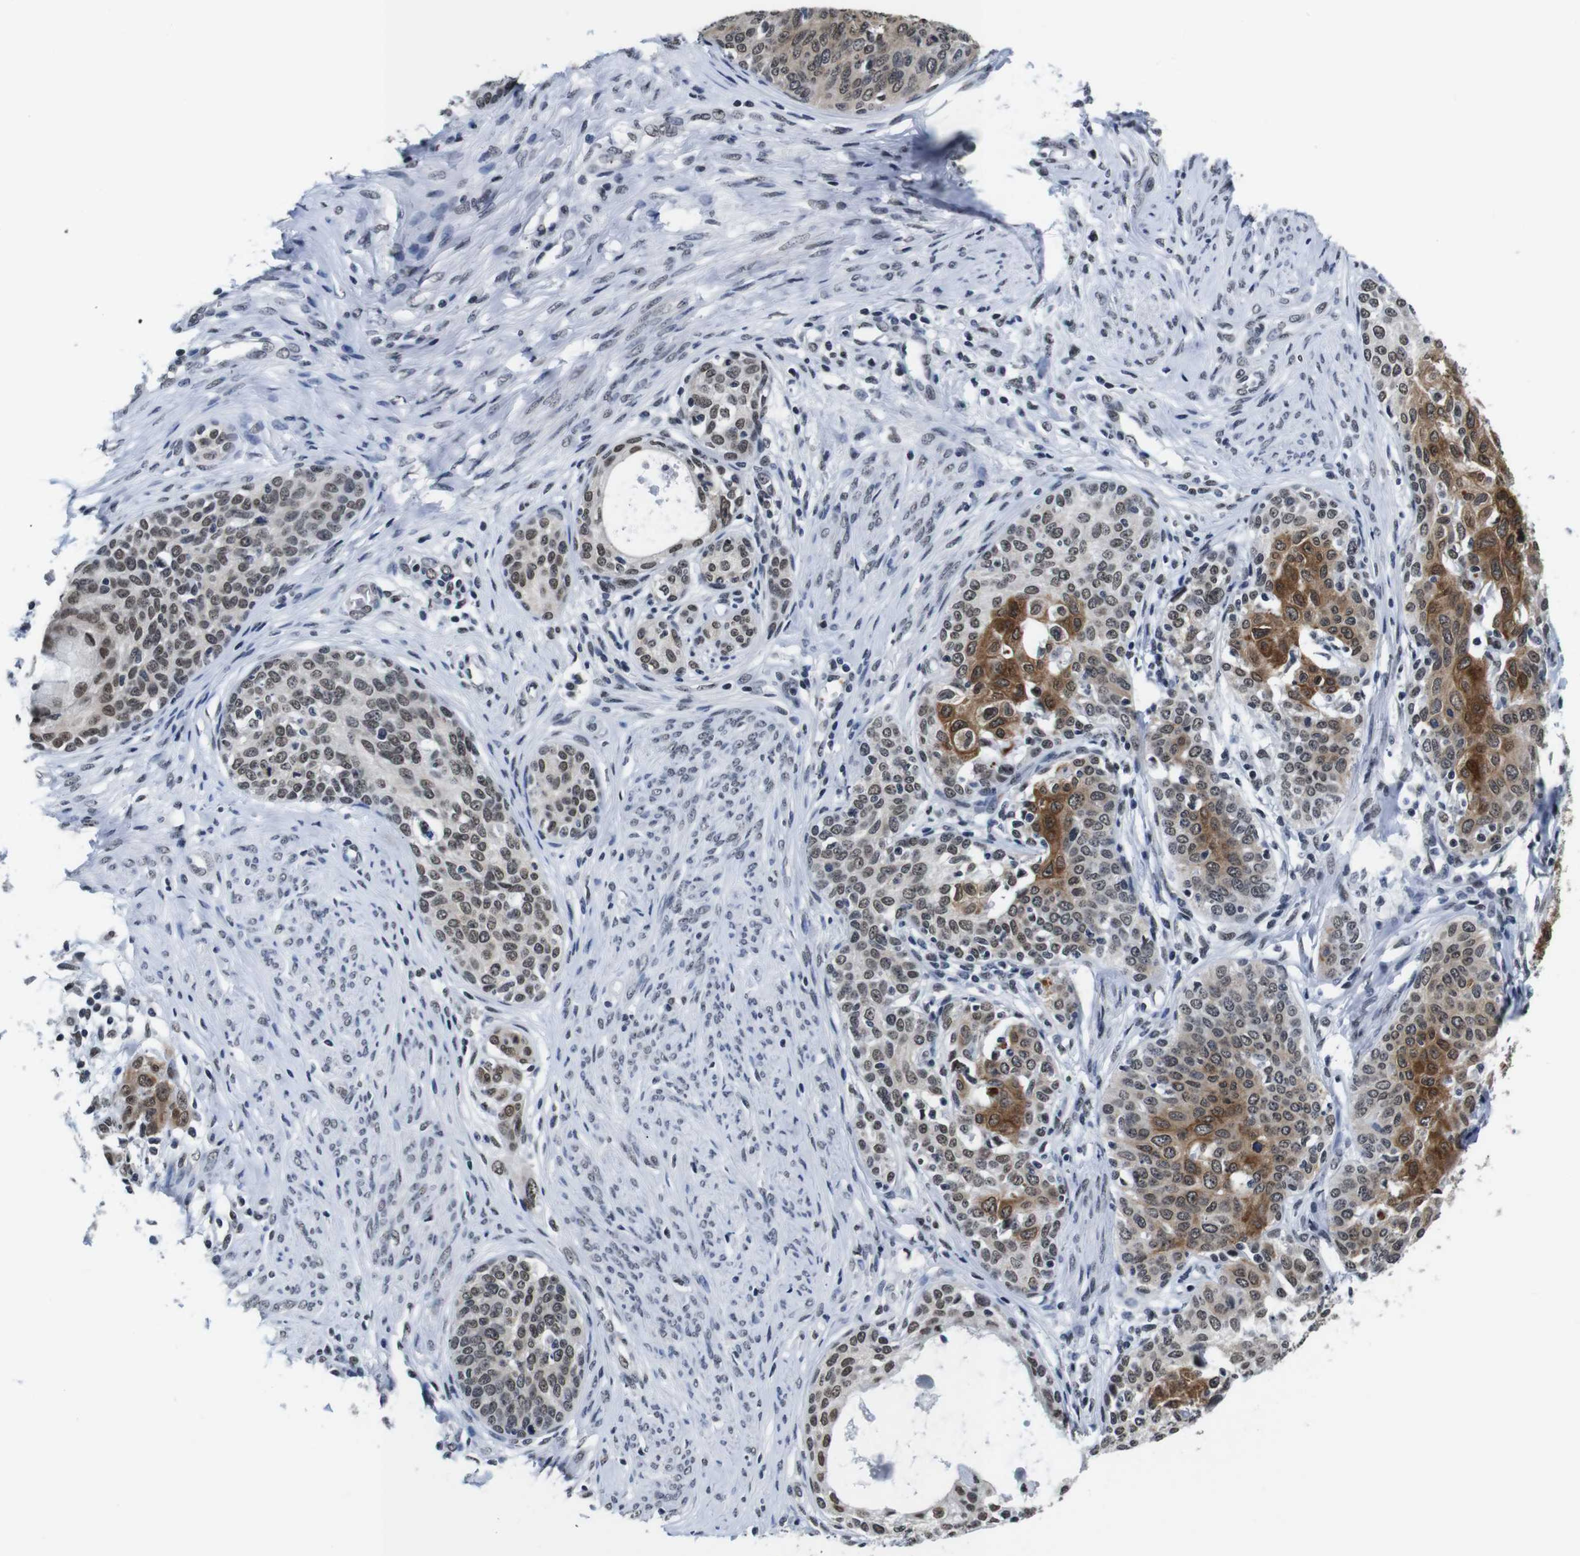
{"staining": {"intensity": "moderate", "quantity": "25%-75%", "location": "cytoplasmic/membranous,nuclear"}, "tissue": "cervical cancer", "cell_type": "Tumor cells", "image_type": "cancer", "snomed": [{"axis": "morphology", "description": "Squamous cell carcinoma, NOS"}, {"axis": "morphology", "description": "Adenocarcinoma, NOS"}, {"axis": "topography", "description": "Cervix"}], "caption": "Human adenocarcinoma (cervical) stained with a protein marker displays moderate staining in tumor cells.", "gene": "ILDR2", "patient": {"sex": "female", "age": 52}}